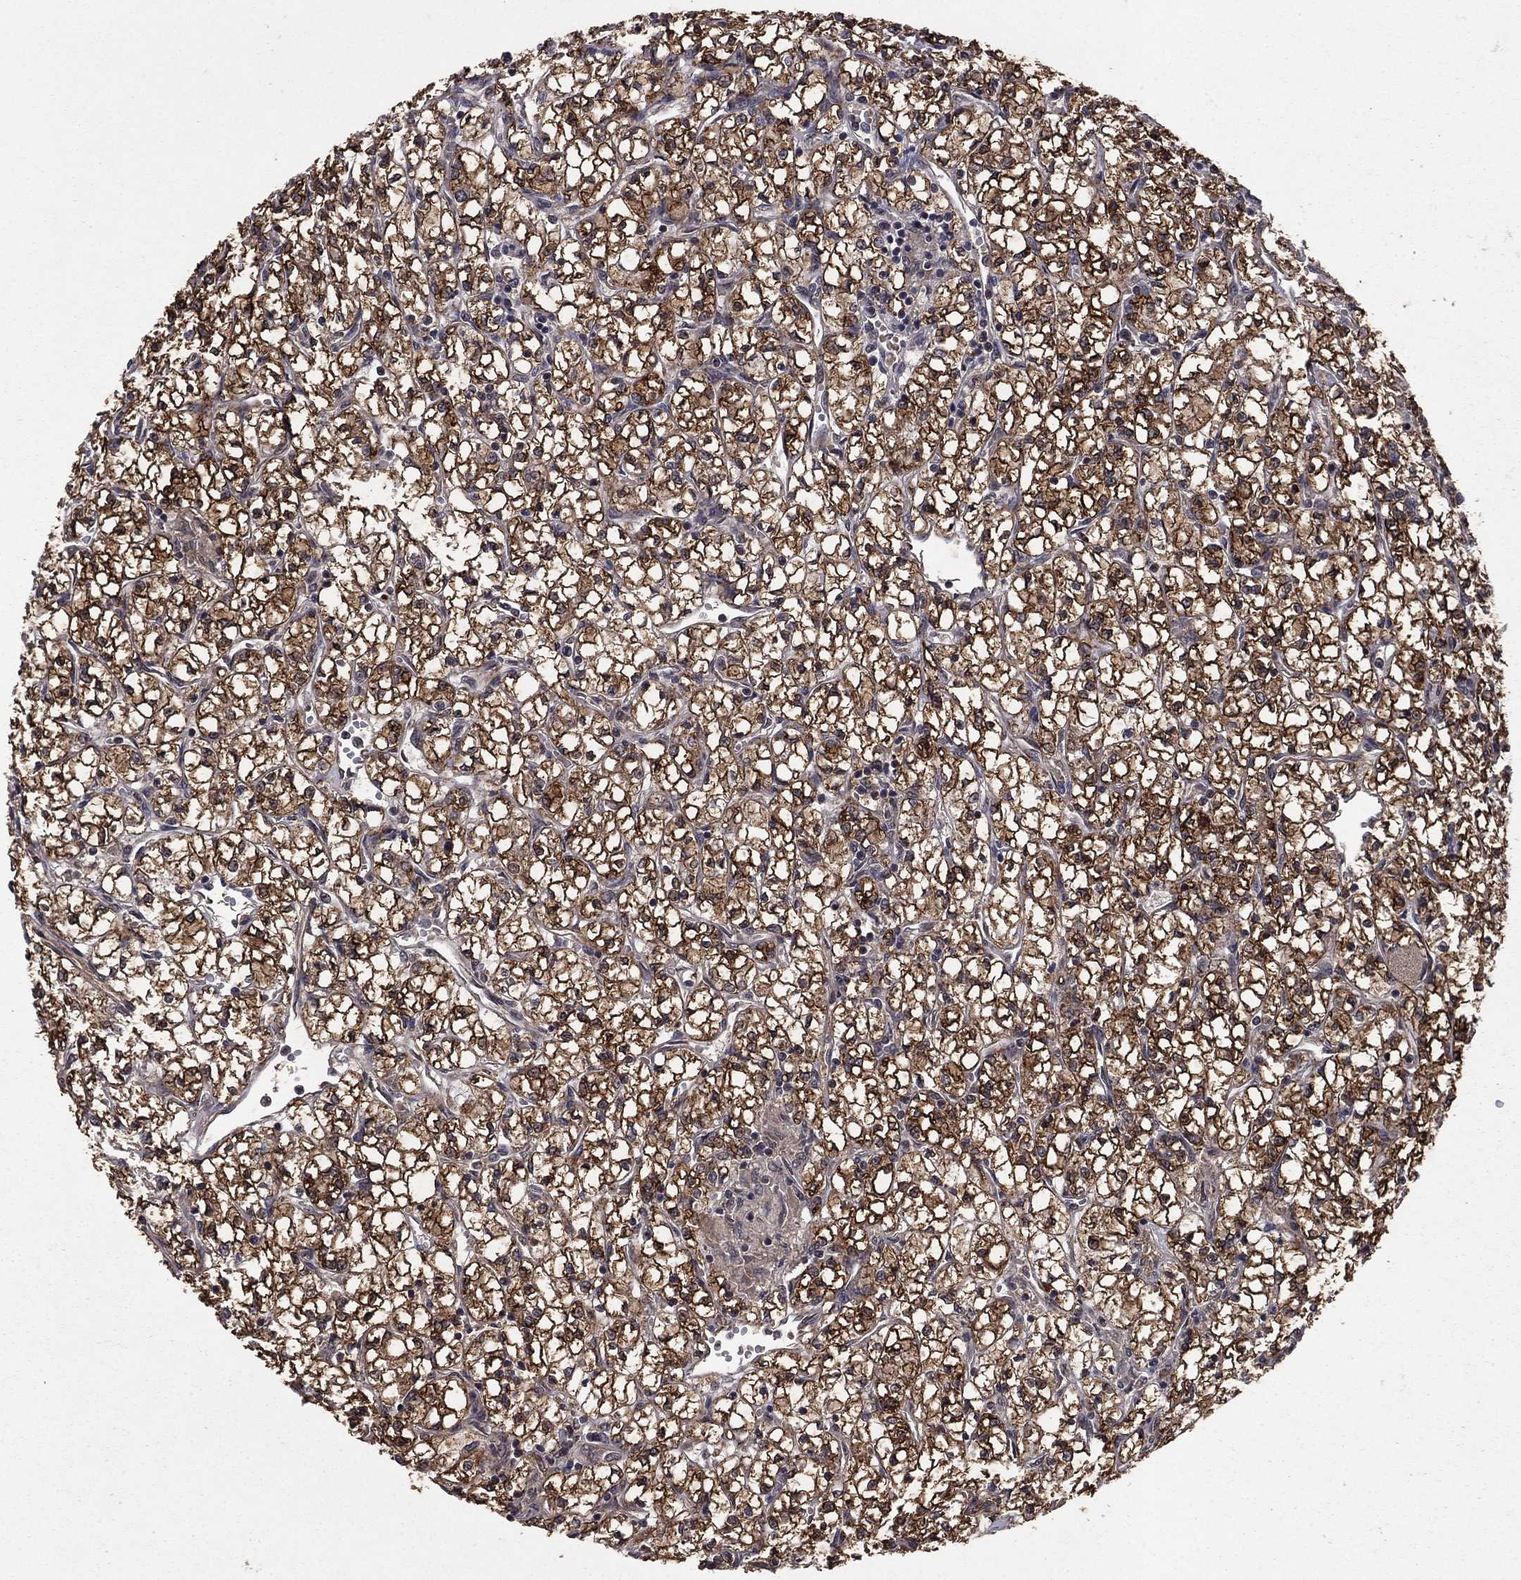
{"staining": {"intensity": "strong", "quantity": ">75%", "location": "cytoplasmic/membranous"}, "tissue": "renal cancer", "cell_type": "Tumor cells", "image_type": "cancer", "snomed": [{"axis": "morphology", "description": "Adenocarcinoma, NOS"}, {"axis": "topography", "description": "Kidney"}], "caption": "Brown immunohistochemical staining in renal cancer demonstrates strong cytoplasmic/membranous staining in about >75% of tumor cells.", "gene": "DHRS1", "patient": {"sex": "female", "age": 64}}